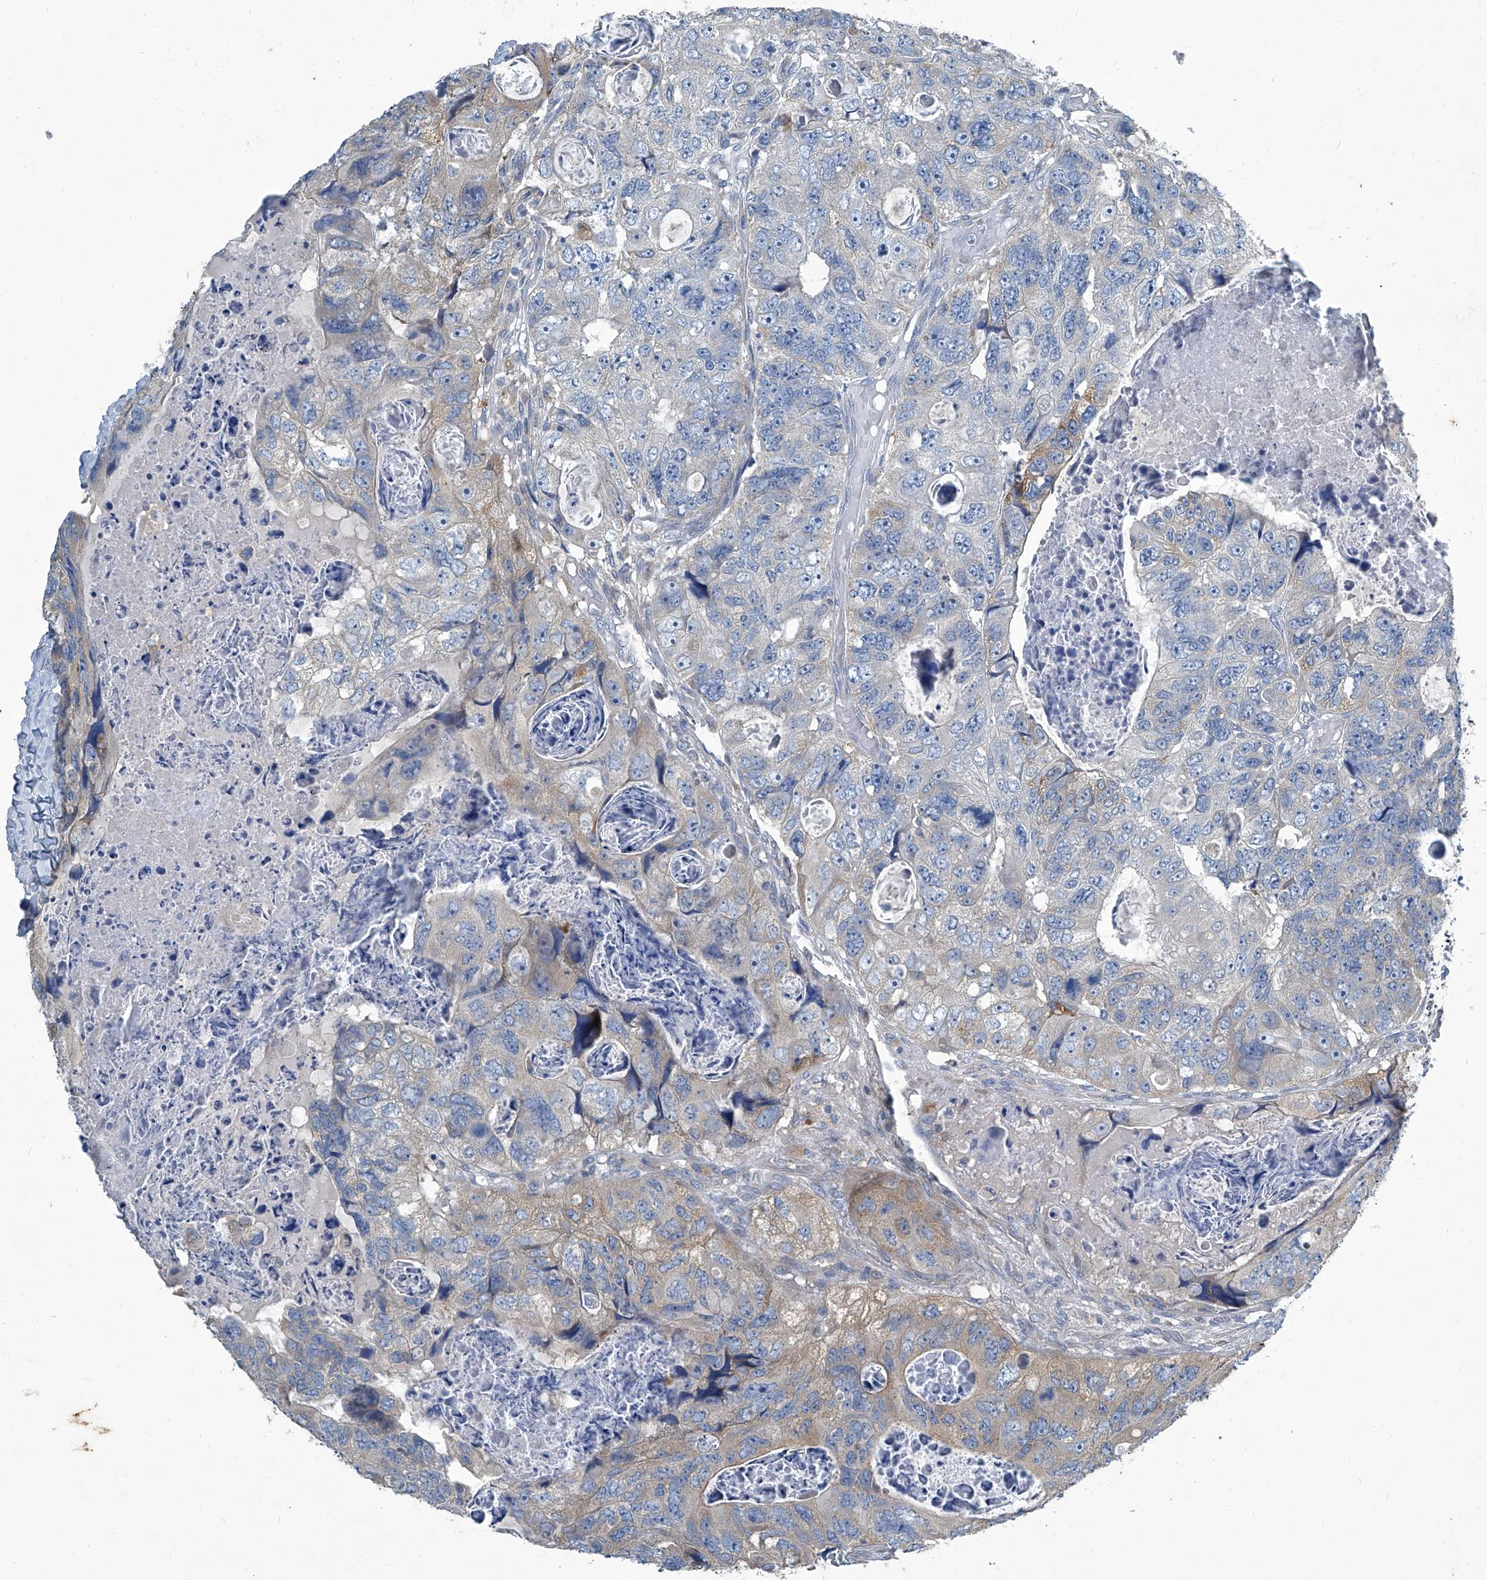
{"staining": {"intensity": "moderate", "quantity": "<25%", "location": "cytoplasmic/membranous"}, "tissue": "colorectal cancer", "cell_type": "Tumor cells", "image_type": "cancer", "snomed": [{"axis": "morphology", "description": "Adenocarcinoma, NOS"}, {"axis": "topography", "description": "Rectum"}], "caption": "Immunohistochemical staining of adenocarcinoma (colorectal) shows moderate cytoplasmic/membranous protein expression in about <25% of tumor cells.", "gene": "SLC26A11", "patient": {"sex": "male", "age": 59}}